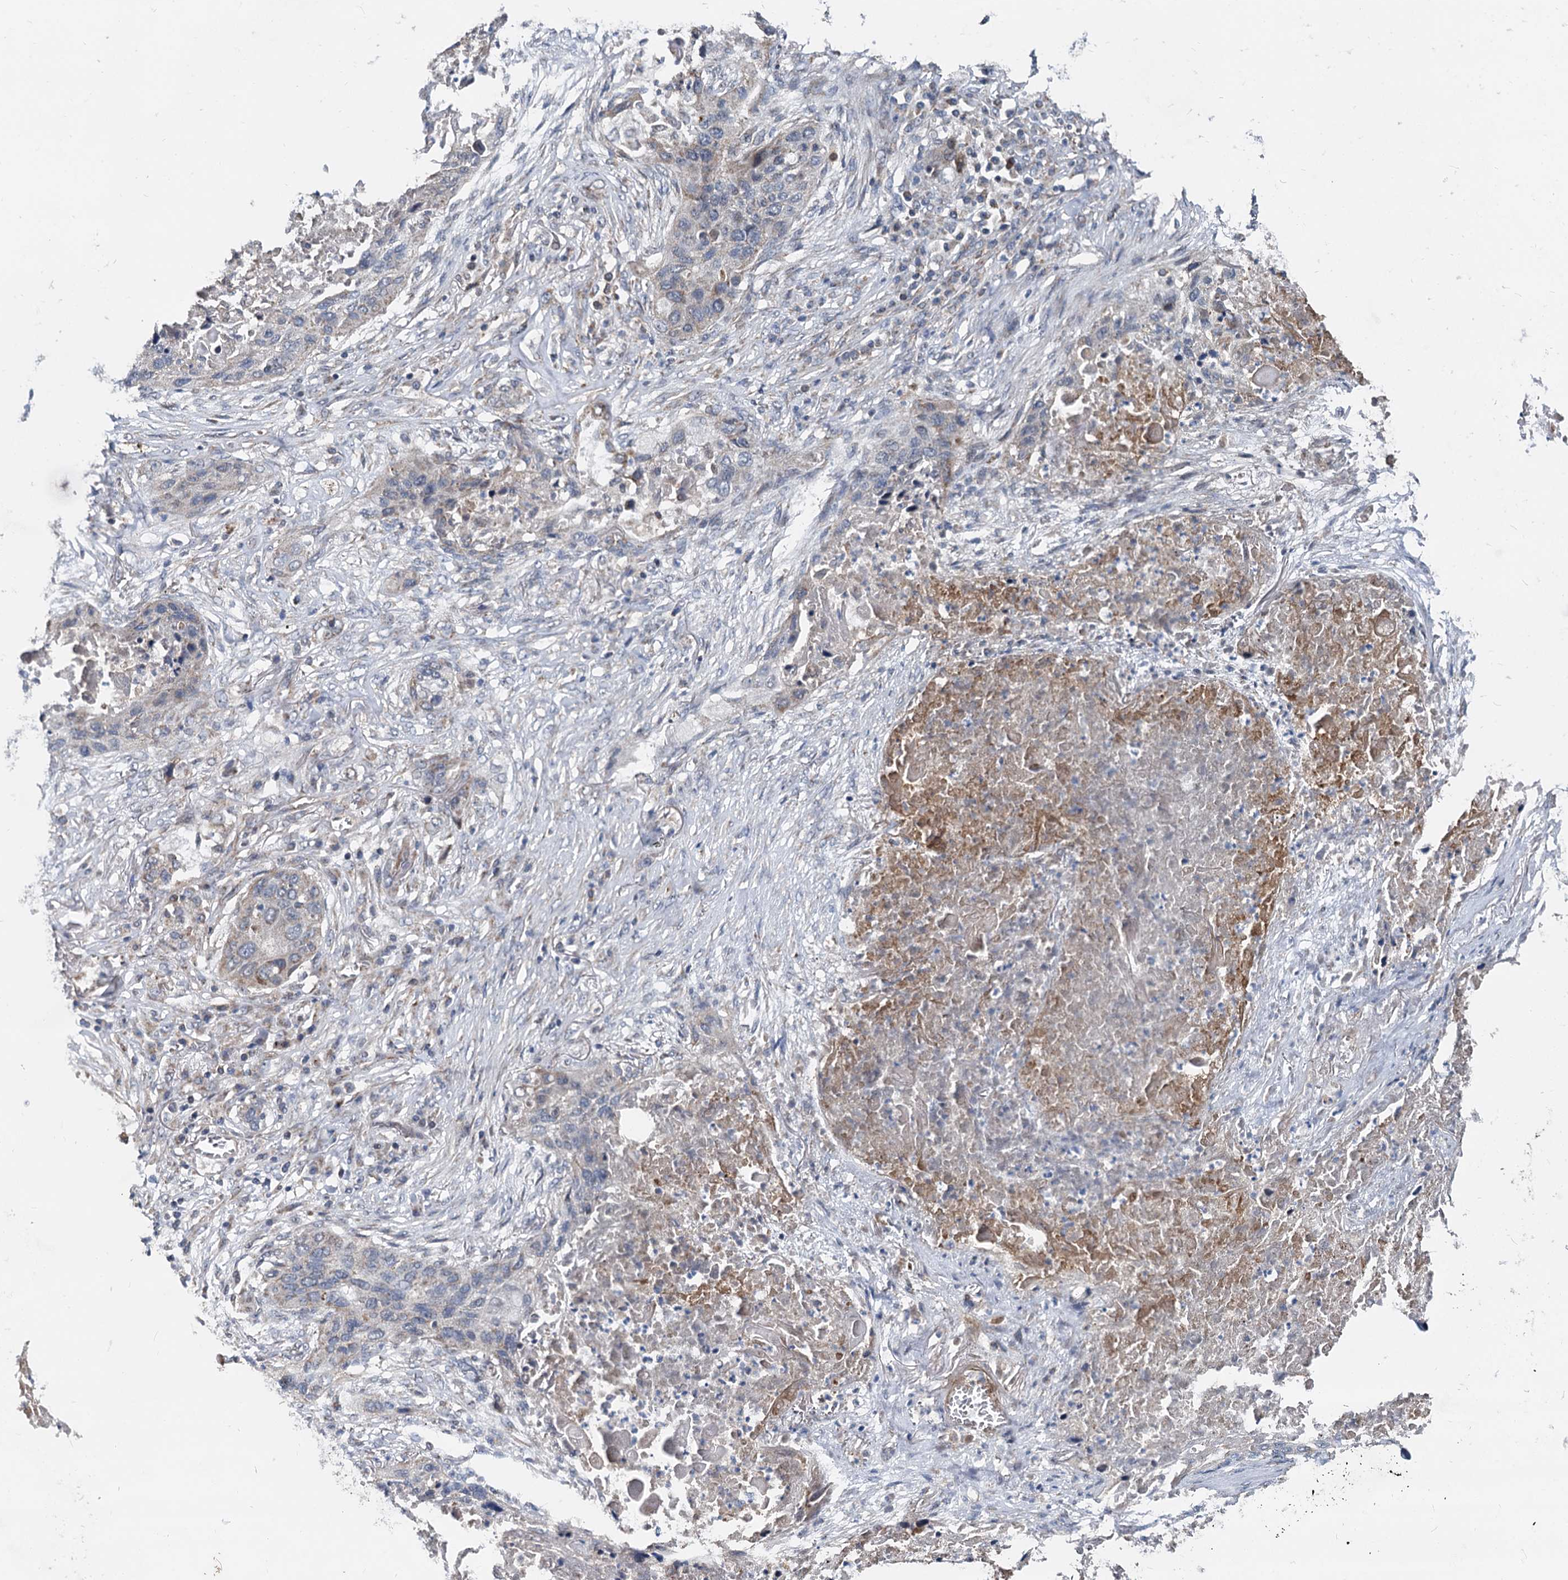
{"staining": {"intensity": "negative", "quantity": "none", "location": "none"}, "tissue": "lung cancer", "cell_type": "Tumor cells", "image_type": "cancer", "snomed": [{"axis": "morphology", "description": "Squamous cell carcinoma, NOS"}, {"axis": "topography", "description": "Lung"}], "caption": "Immunohistochemical staining of human lung squamous cell carcinoma reveals no significant staining in tumor cells.", "gene": "SPRYD3", "patient": {"sex": "female", "age": 63}}